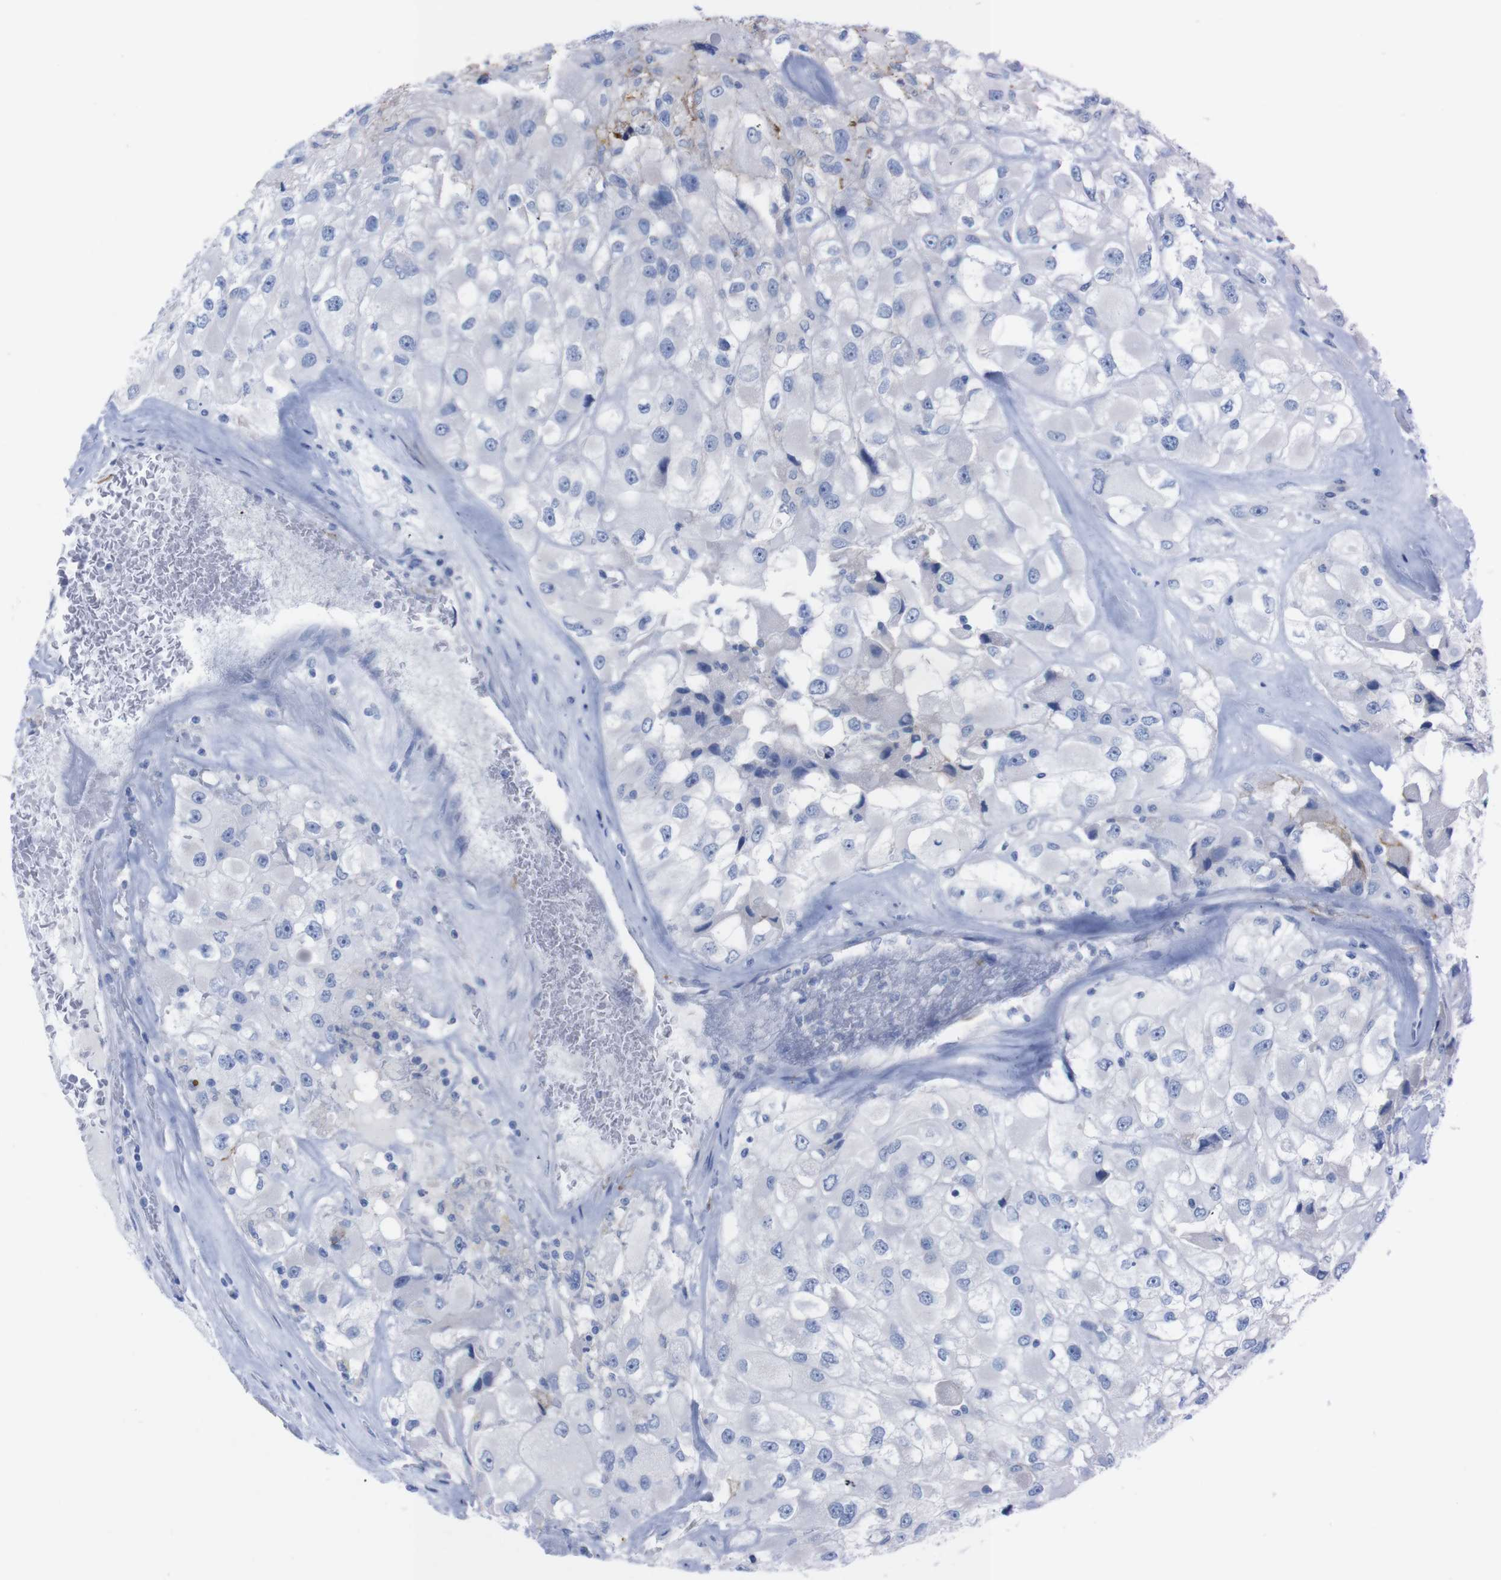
{"staining": {"intensity": "negative", "quantity": "none", "location": "none"}, "tissue": "renal cancer", "cell_type": "Tumor cells", "image_type": "cancer", "snomed": [{"axis": "morphology", "description": "Adenocarcinoma, NOS"}, {"axis": "topography", "description": "Kidney"}], "caption": "Tumor cells are negative for brown protein staining in renal cancer (adenocarcinoma). (Stains: DAB IHC with hematoxylin counter stain, Microscopy: brightfield microscopy at high magnification).", "gene": "TMEM243", "patient": {"sex": "female", "age": 52}}